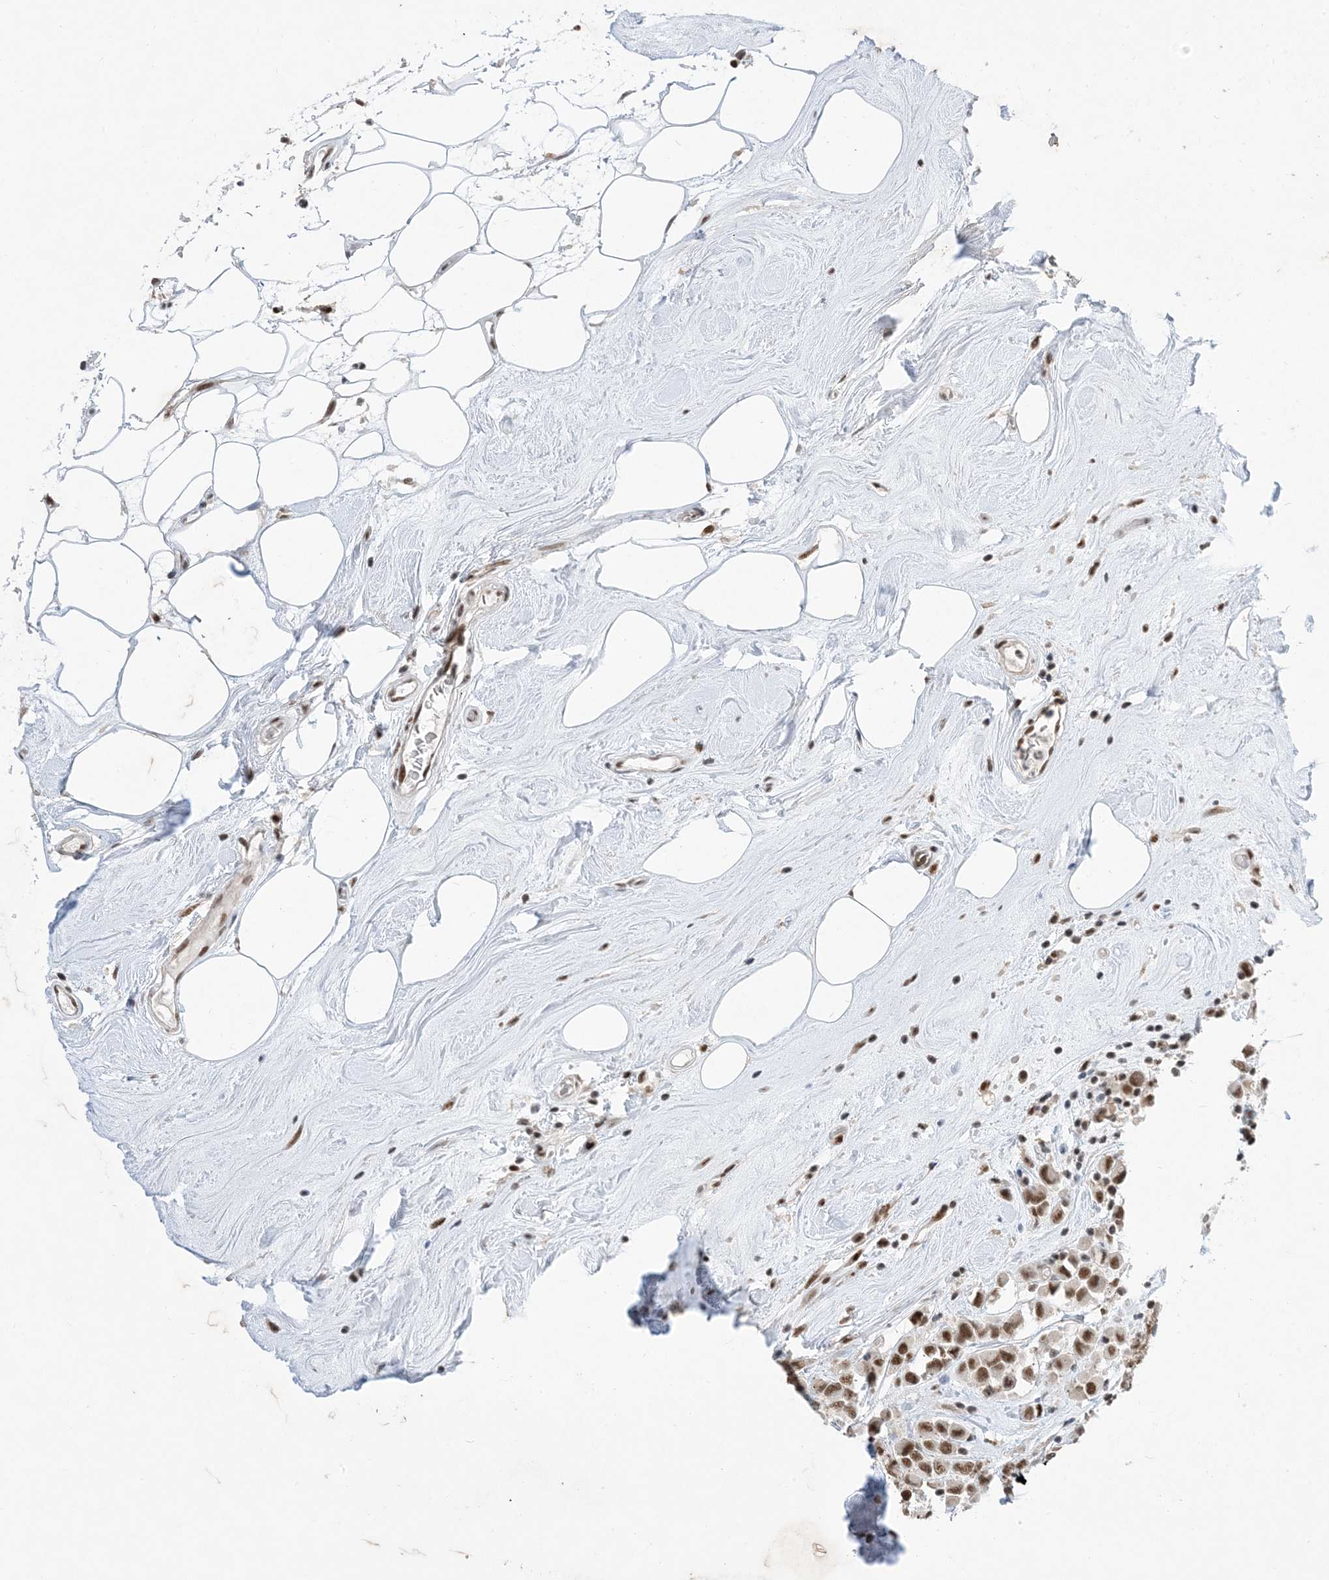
{"staining": {"intensity": "strong", "quantity": ">75%", "location": "nuclear"}, "tissue": "breast cancer", "cell_type": "Tumor cells", "image_type": "cancer", "snomed": [{"axis": "morphology", "description": "Duct carcinoma"}, {"axis": "topography", "description": "Breast"}], "caption": "Immunohistochemistry (IHC) staining of breast cancer, which demonstrates high levels of strong nuclear expression in about >75% of tumor cells indicating strong nuclear protein staining. The staining was performed using DAB (brown) for protein detection and nuclei were counterstained in hematoxylin (blue).", "gene": "SF3A3", "patient": {"sex": "female", "age": 61}}